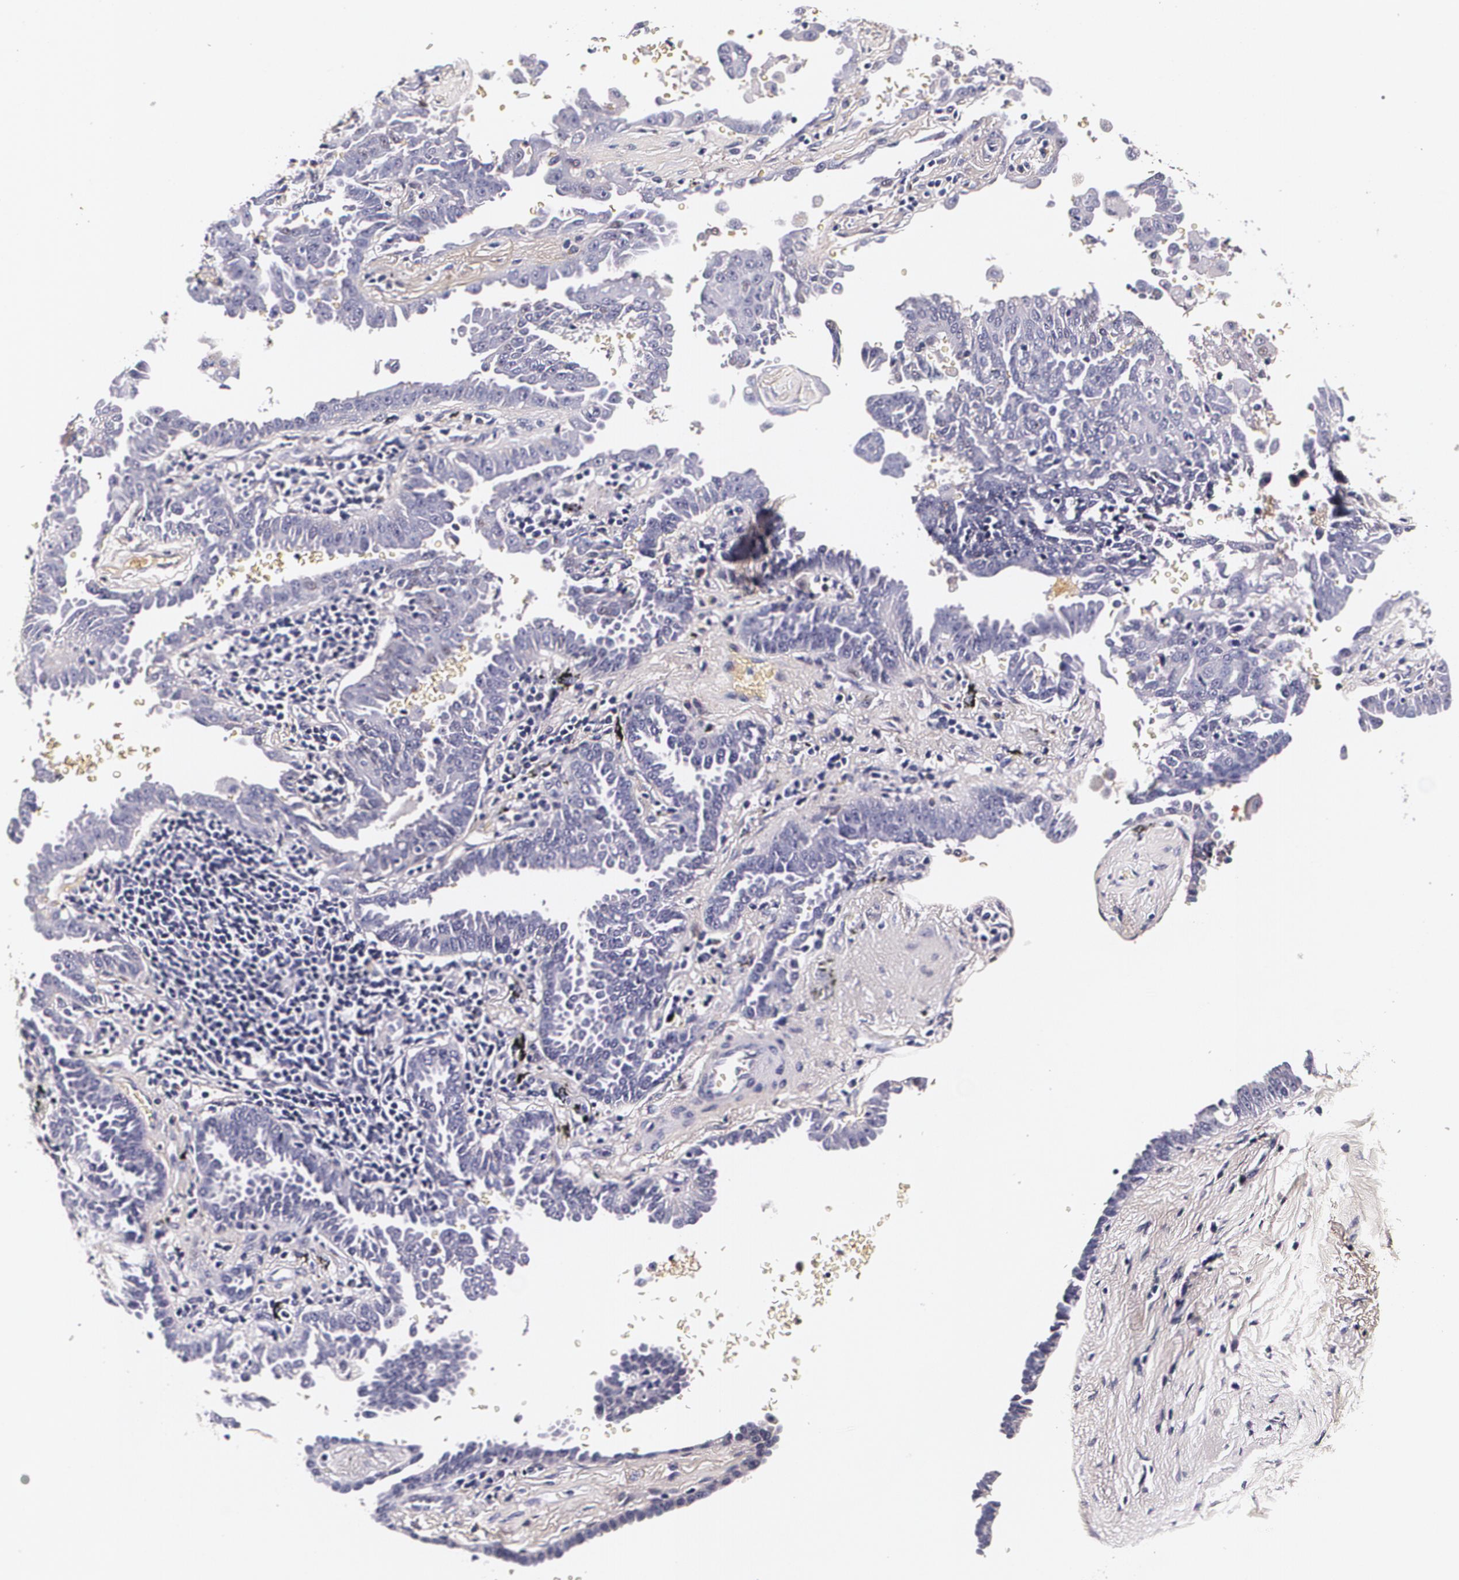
{"staining": {"intensity": "negative", "quantity": "none", "location": "none"}, "tissue": "lung cancer", "cell_type": "Tumor cells", "image_type": "cancer", "snomed": [{"axis": "morphology", "description": "Adenocarcinoma, NOS"}, {"axis": "topography", "description": "Lung"}], "caption": "A high-resolution micrograph shows immunohistochemistry (IHC) staining of lung adenocarcinoma, which exhibits no significant positivity in tumor cells.", "gene": "TTR", "patient": {"sex": "female", "age": 64}}